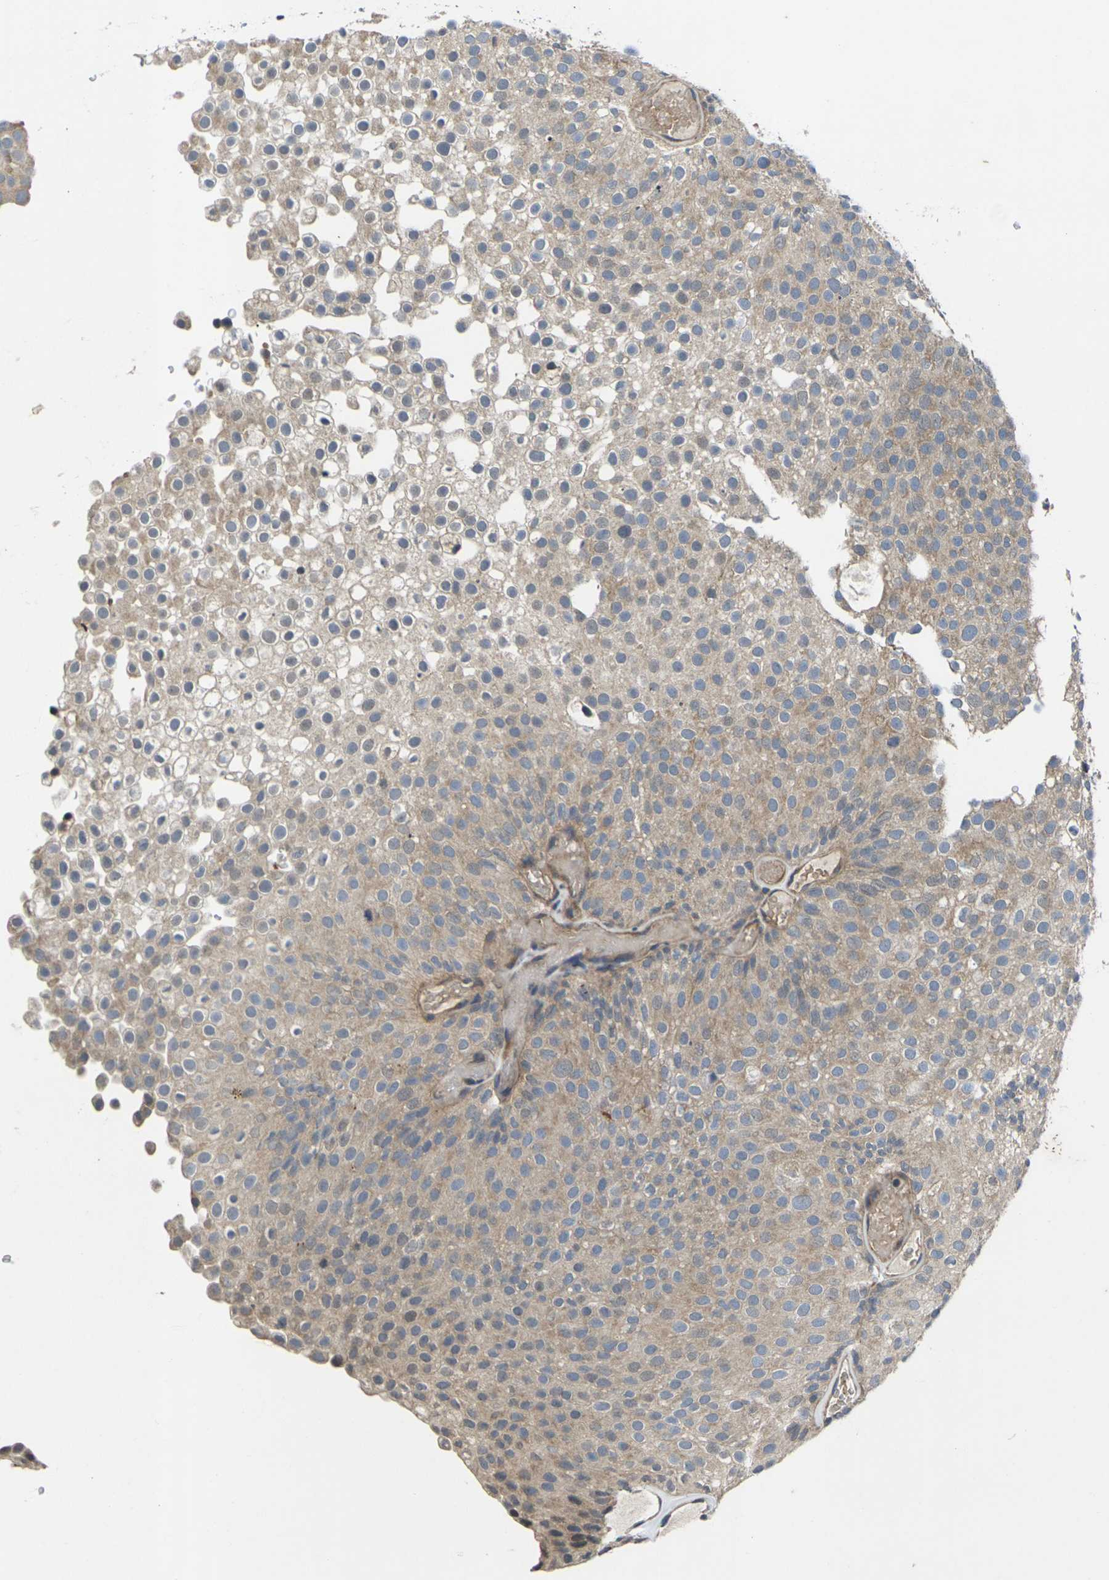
{"staining": {"intensity": "moderate", "quantity": ">75%", "location": "cytoplasmic/membranous"}, "tissue": "urothelial cancer", "cell_type": "Tumor cells", "image_type": "cancer", "snomed": [{"axis": "morphology", "description": "Urothelial carcinoma, Low grade"}, {"axis": "topography", "description": "Urinary bladder"}], "caption": "Protein staining of urothelial carcinoma (low-grade) tissue demonstrates moderate cytoplasmic/membranous positivity in about >75% of tumor cells.", "gene": "DKK2", "patient": {"sex": "male", "age": 78}}